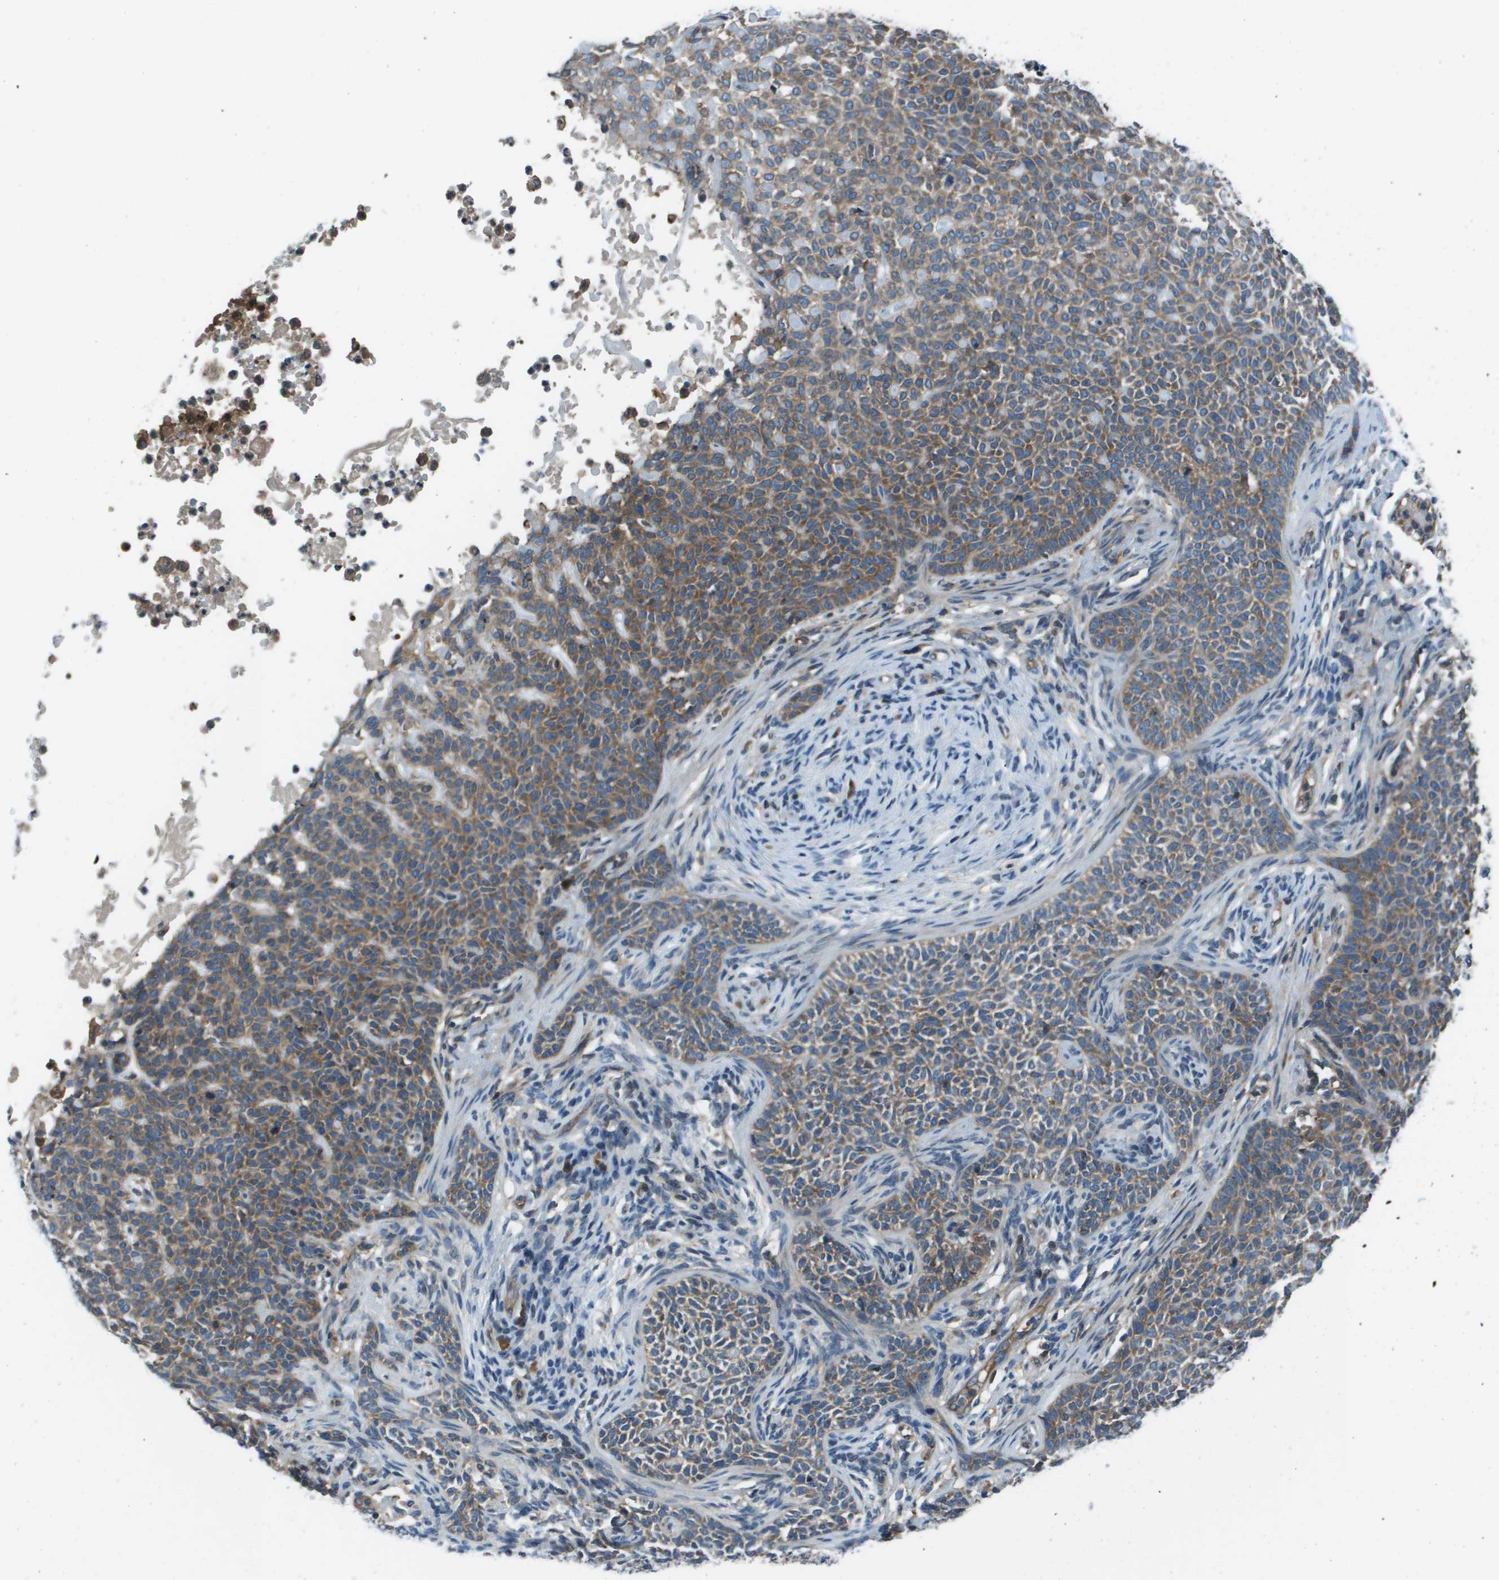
{"staining": {"intensity": "moderate", "quantity": ">75%", "location": "cytoplasmic/membranous"}, "tissue": "skin cancer", "cell_type": "Tumor cells", "image_type": "cancer", "snomed": [{"axis": "morphology", "description": "Normal tissue, NOS"}, {"axis": "morphology", "description": "Basal cell carcinoma"}, {"axis": "topography", "description": "Skin"}], "caption": "Skin cancer (basal cell carcinoma) tissue demonstrates moderate cytoplasmic/membranous expression in about >75% of tumor cells, visualized by immunohistochemistry.", "gene": "EIF3B", "patient": {"sex": "male", "age": 87}}